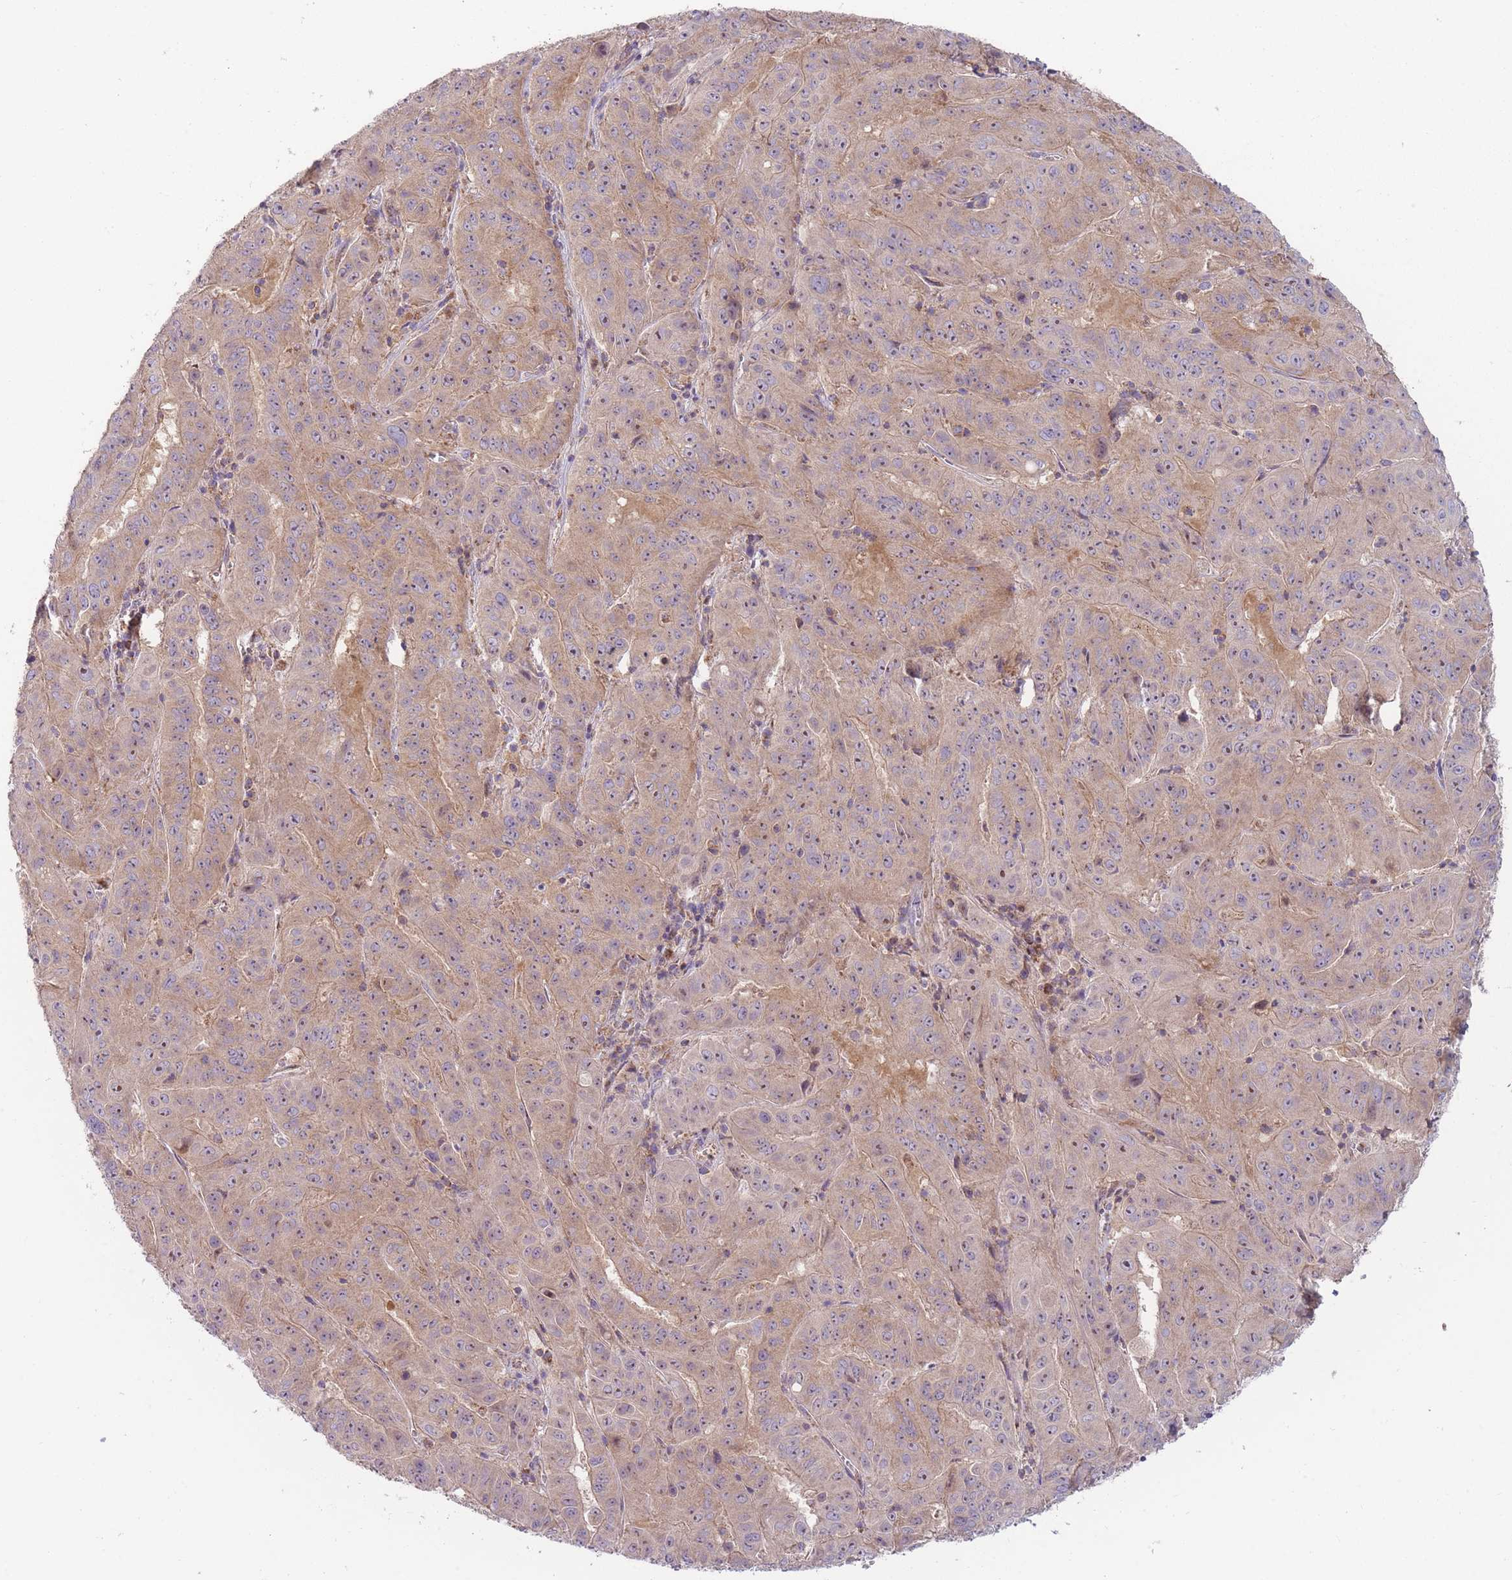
{"staining": {"intensity": "moderate", "quantity": ">75%", "location": "cytoplasmic/membranous,nuclear"}, "tissue": "pancreatic cancer", "cell_type": "Tumor cells", "image_type": "cancer", "snomed": [{"axis": "morphology", "description": "Adenocarcinoma, NOS"}, {"axis": "topography", "description": "Pancreas"}], "caption": "Tumor cells reveal medium levels of moderate cytoplasmic/membranous and nuclear expression in approximately >75% of cells in human pancreatic cancer (adenocarcinoma).", "gene": "NDUFA9", "patient": {"sex": "male", "age": 63}}